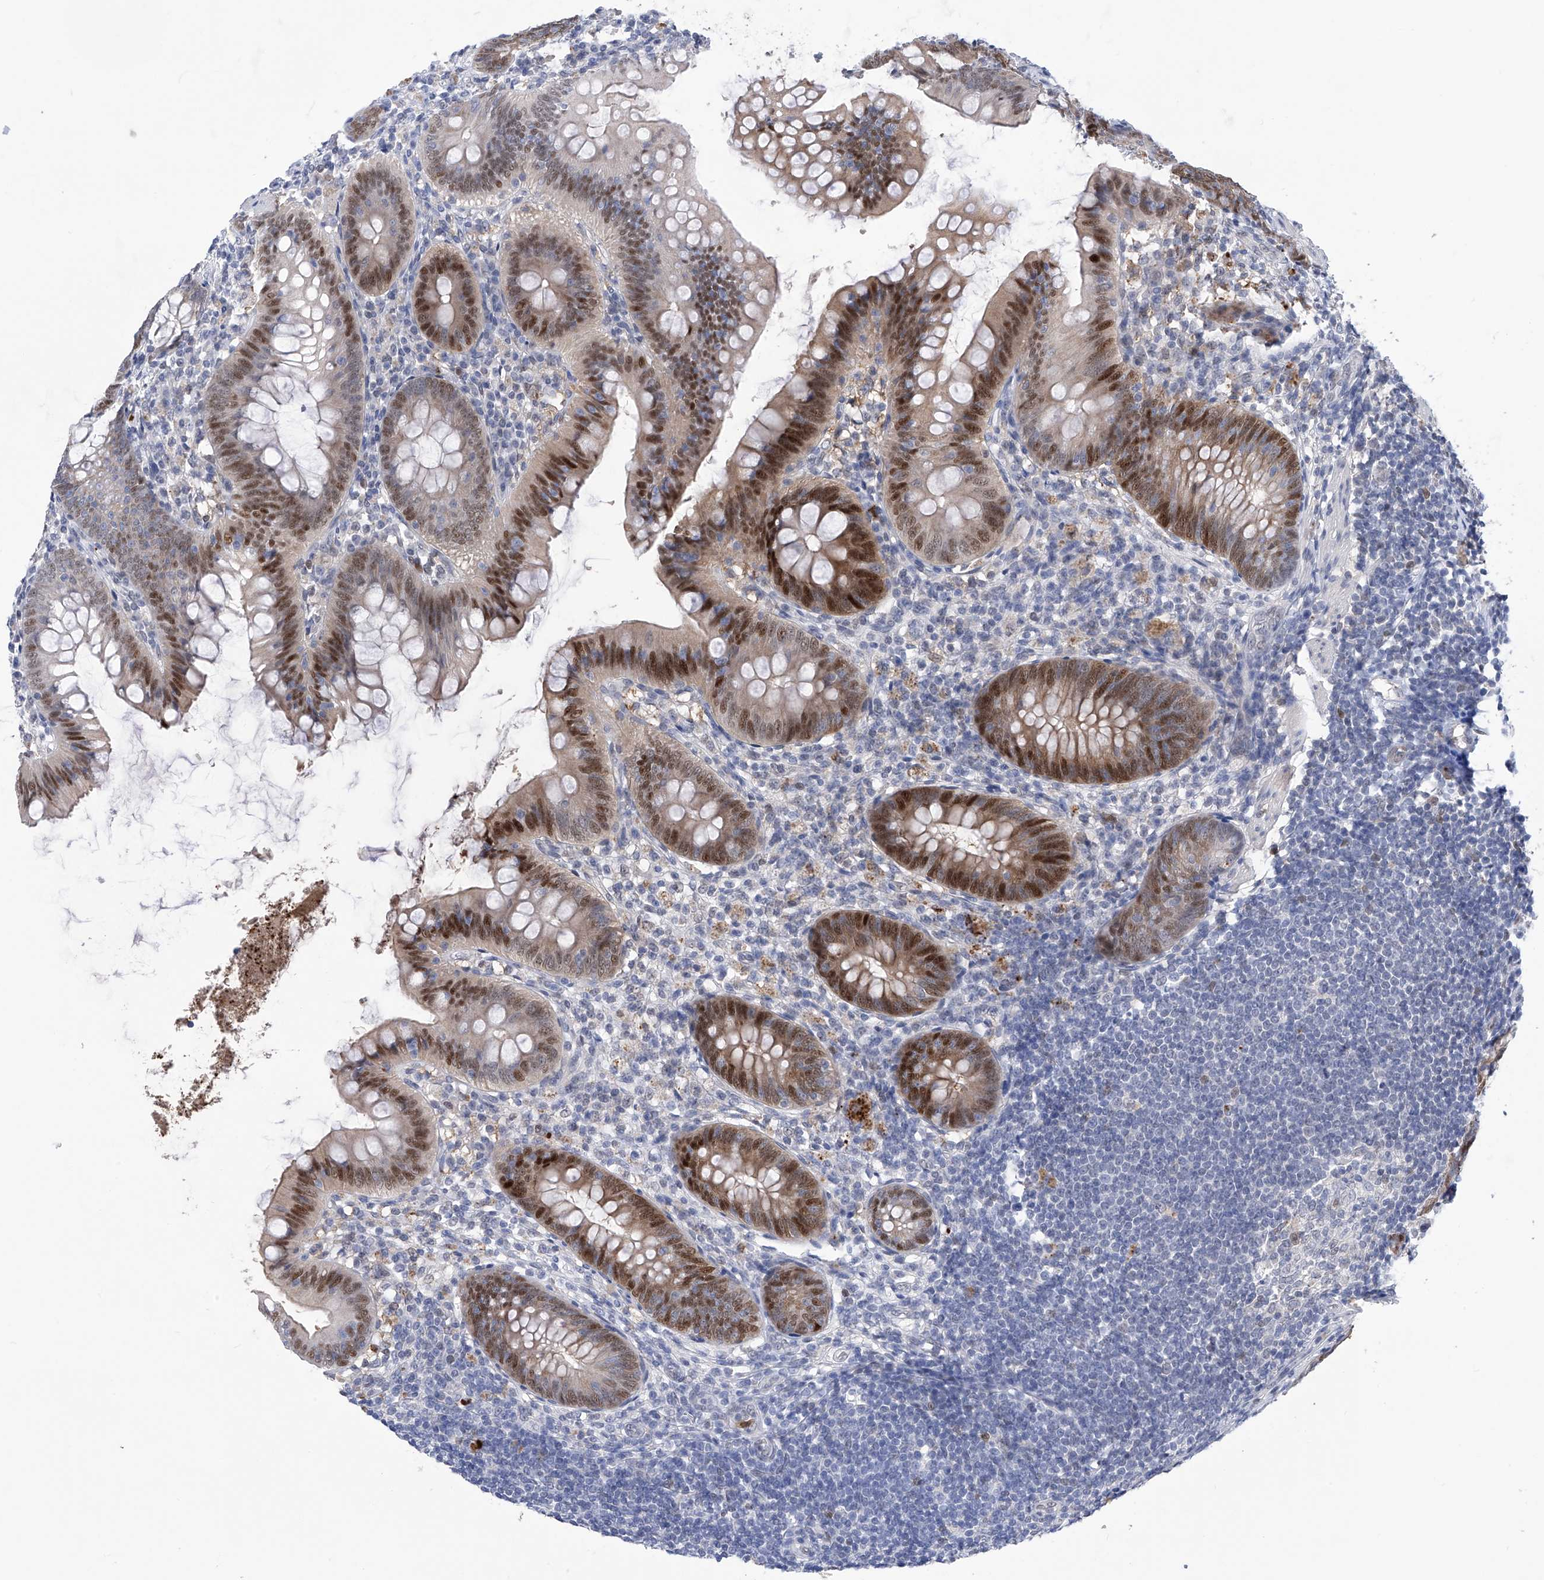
{"staining": {"intensity": "moderate", "quantity": "25%-75%", "location": "nuclear"}, "tissue": "appendix", "cell_type": "Glandular cells", "image_type": "normal", "snomed": [{"axis": "morphology", "description": "Normal tissue, NOS"}, {"axis": "topography", "description": "Appendix"}], "caption": "Immunohistochemical staining of unremarkable appendix reveals moderate nuclear protein expression in about 25%-75% of glandular cells.", "gene": "PHF20", "patient": {"sex": "female", "age": 62}}